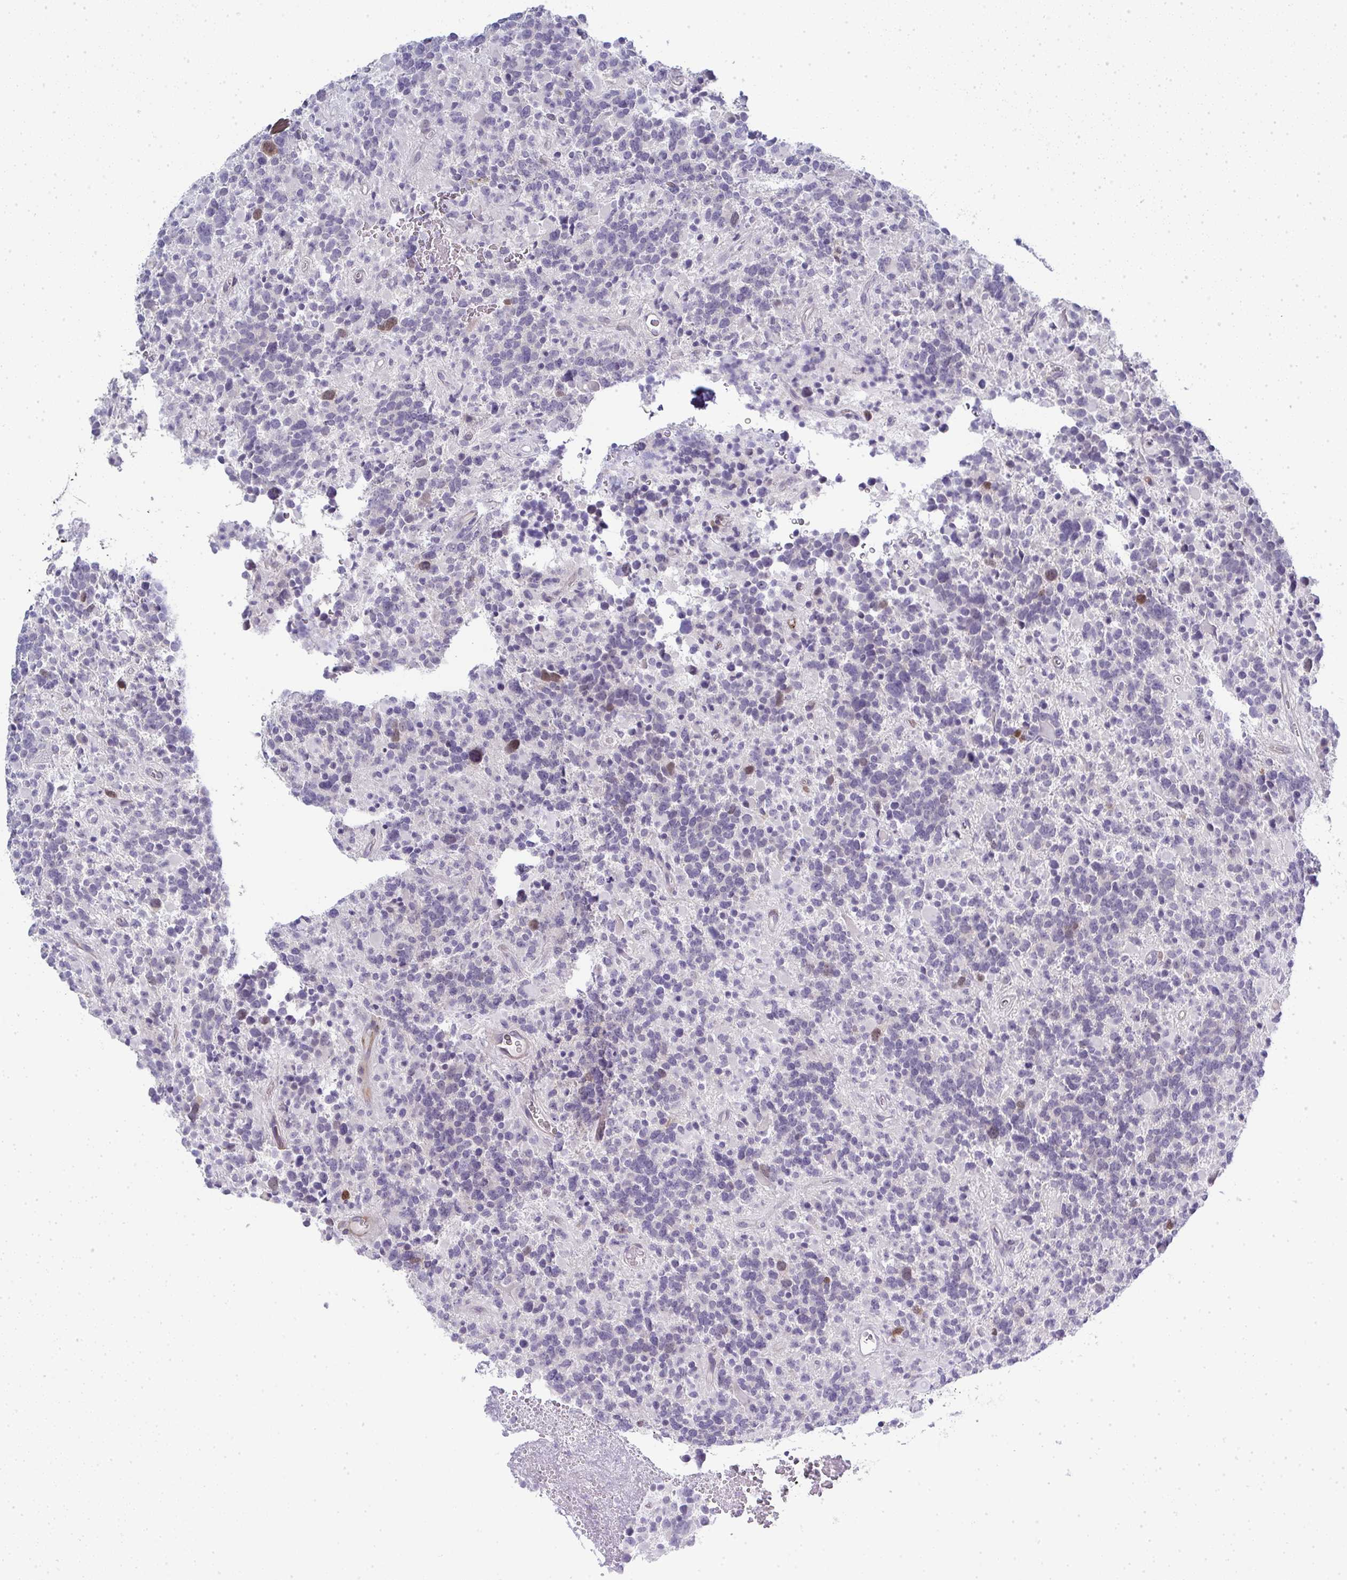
{"staining": {"intensity": "moderate", "quantity": "<25%", "location": "nuclear"}, "tissue": "glioma", "cell_type": "Tumor cells", "image_type": "cancer", "snomed": [{"axis": "morphology", "description": "Glioma, malignant, High grade"}, {"axis": "topography", "description": "Brain"}], "caption": "Protein staining of malignant high-grade glioma tissue shows moderate nuclear expression in about <25% of tumor cells. (DAB (3,3'-diaminobenzidine) IHC with brightfield microscopy, high magnification).", "gene": "UBE2S", "patient": {"sex": "female", "age": 40}}